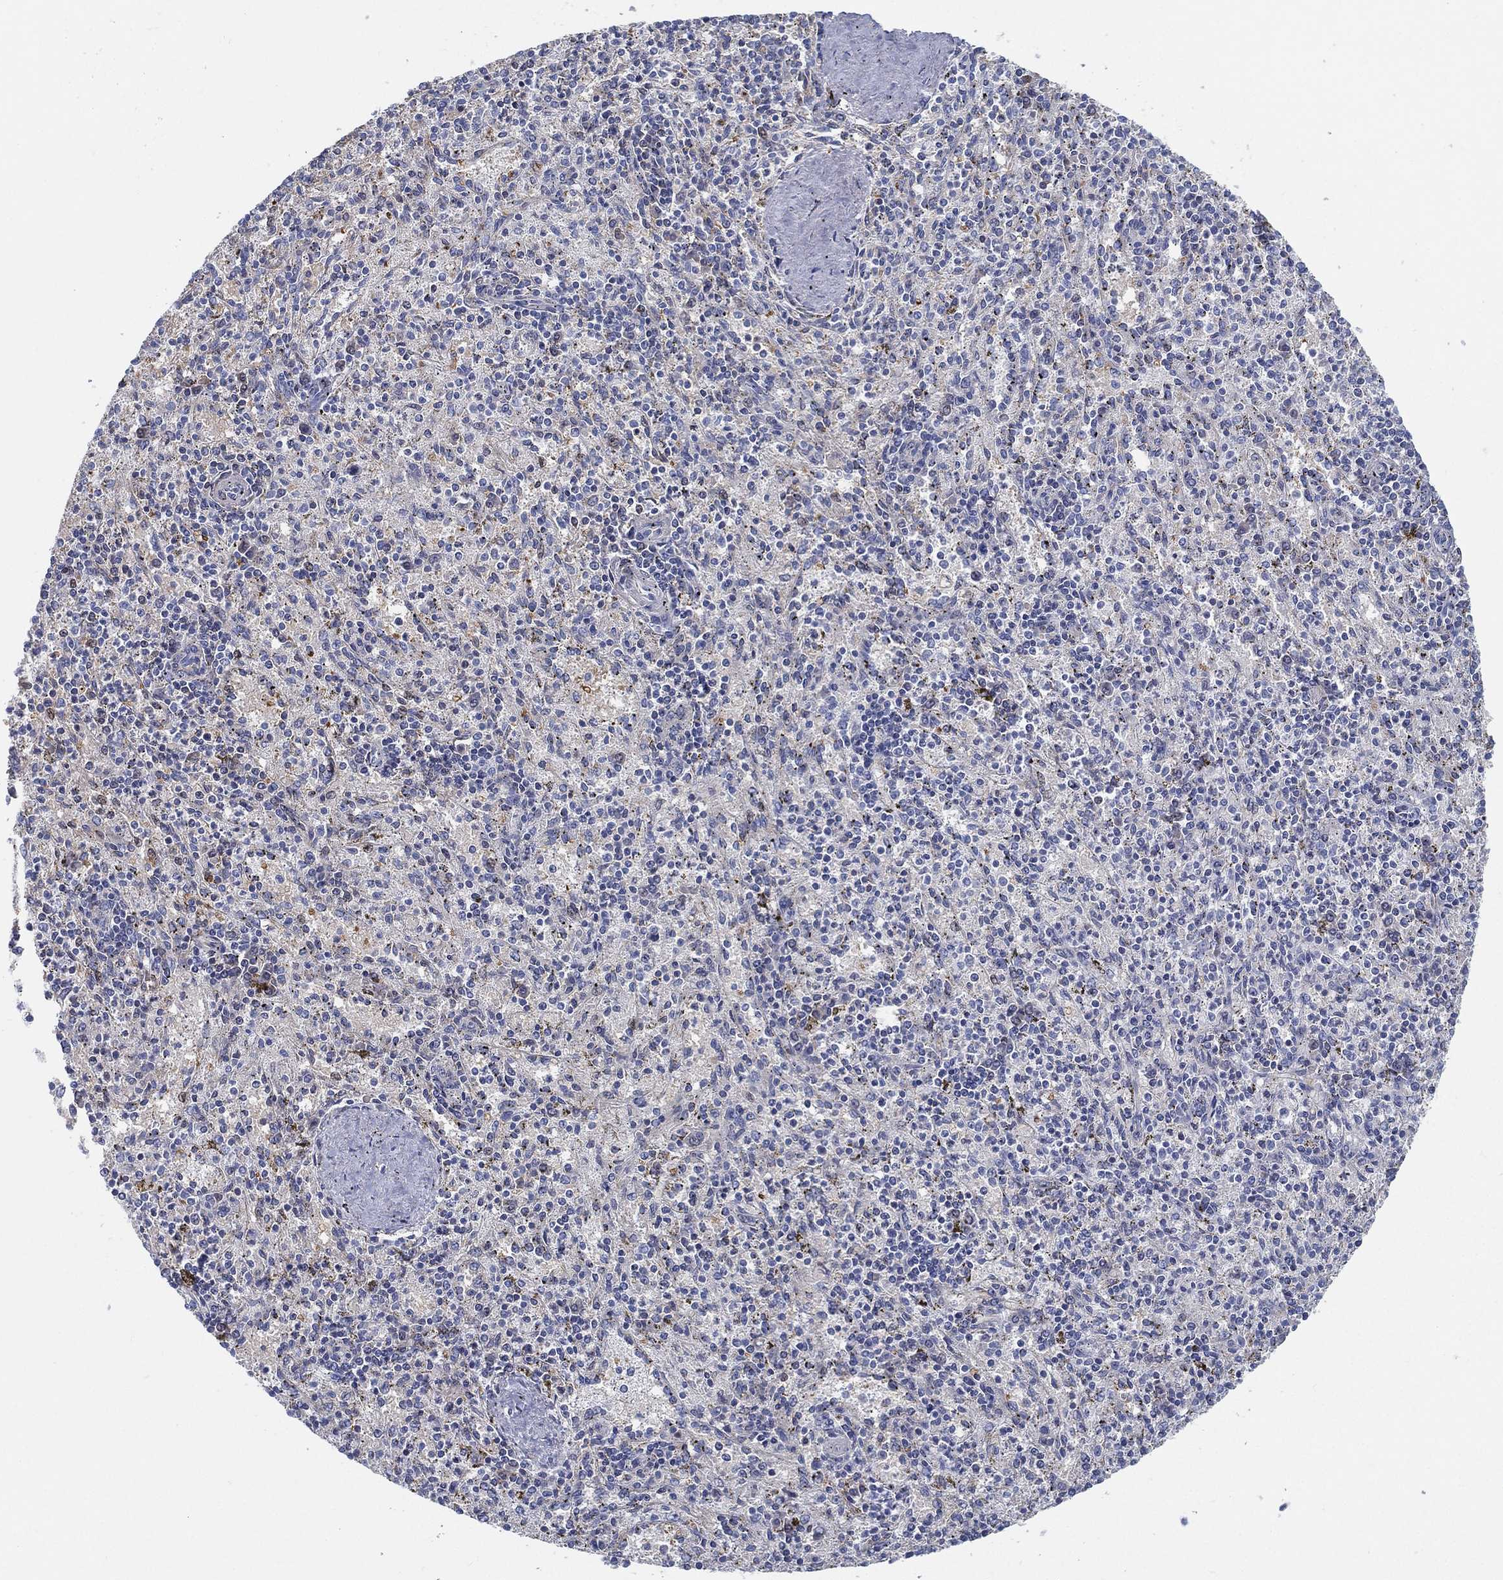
{"staining": {"intensity": "negative", "quantity": "none", "location": "none"}, "tissue": "spleen", "cell_type": "Cells in red pulp", "image_type": "normal", "snomed": [{"axis": "morphology", "description": "Normal tissue, NOS"}, {"axis": "topography", "description": "Spleen"}], "caption": "DAB (3,3'-diaminobenzidine) immunohistochemical staining of unremarkable spleen demonstrates no significant expression in cells in red pulp. Brightfield microscopy of immunohistochemistry stained with DAB (3,3'-diaminobenzidine) (brown) and hematoxylin (blue), captured at high magnification.", "gene": "IFNB1", "patient": {"sex": "female", "age": 37}}